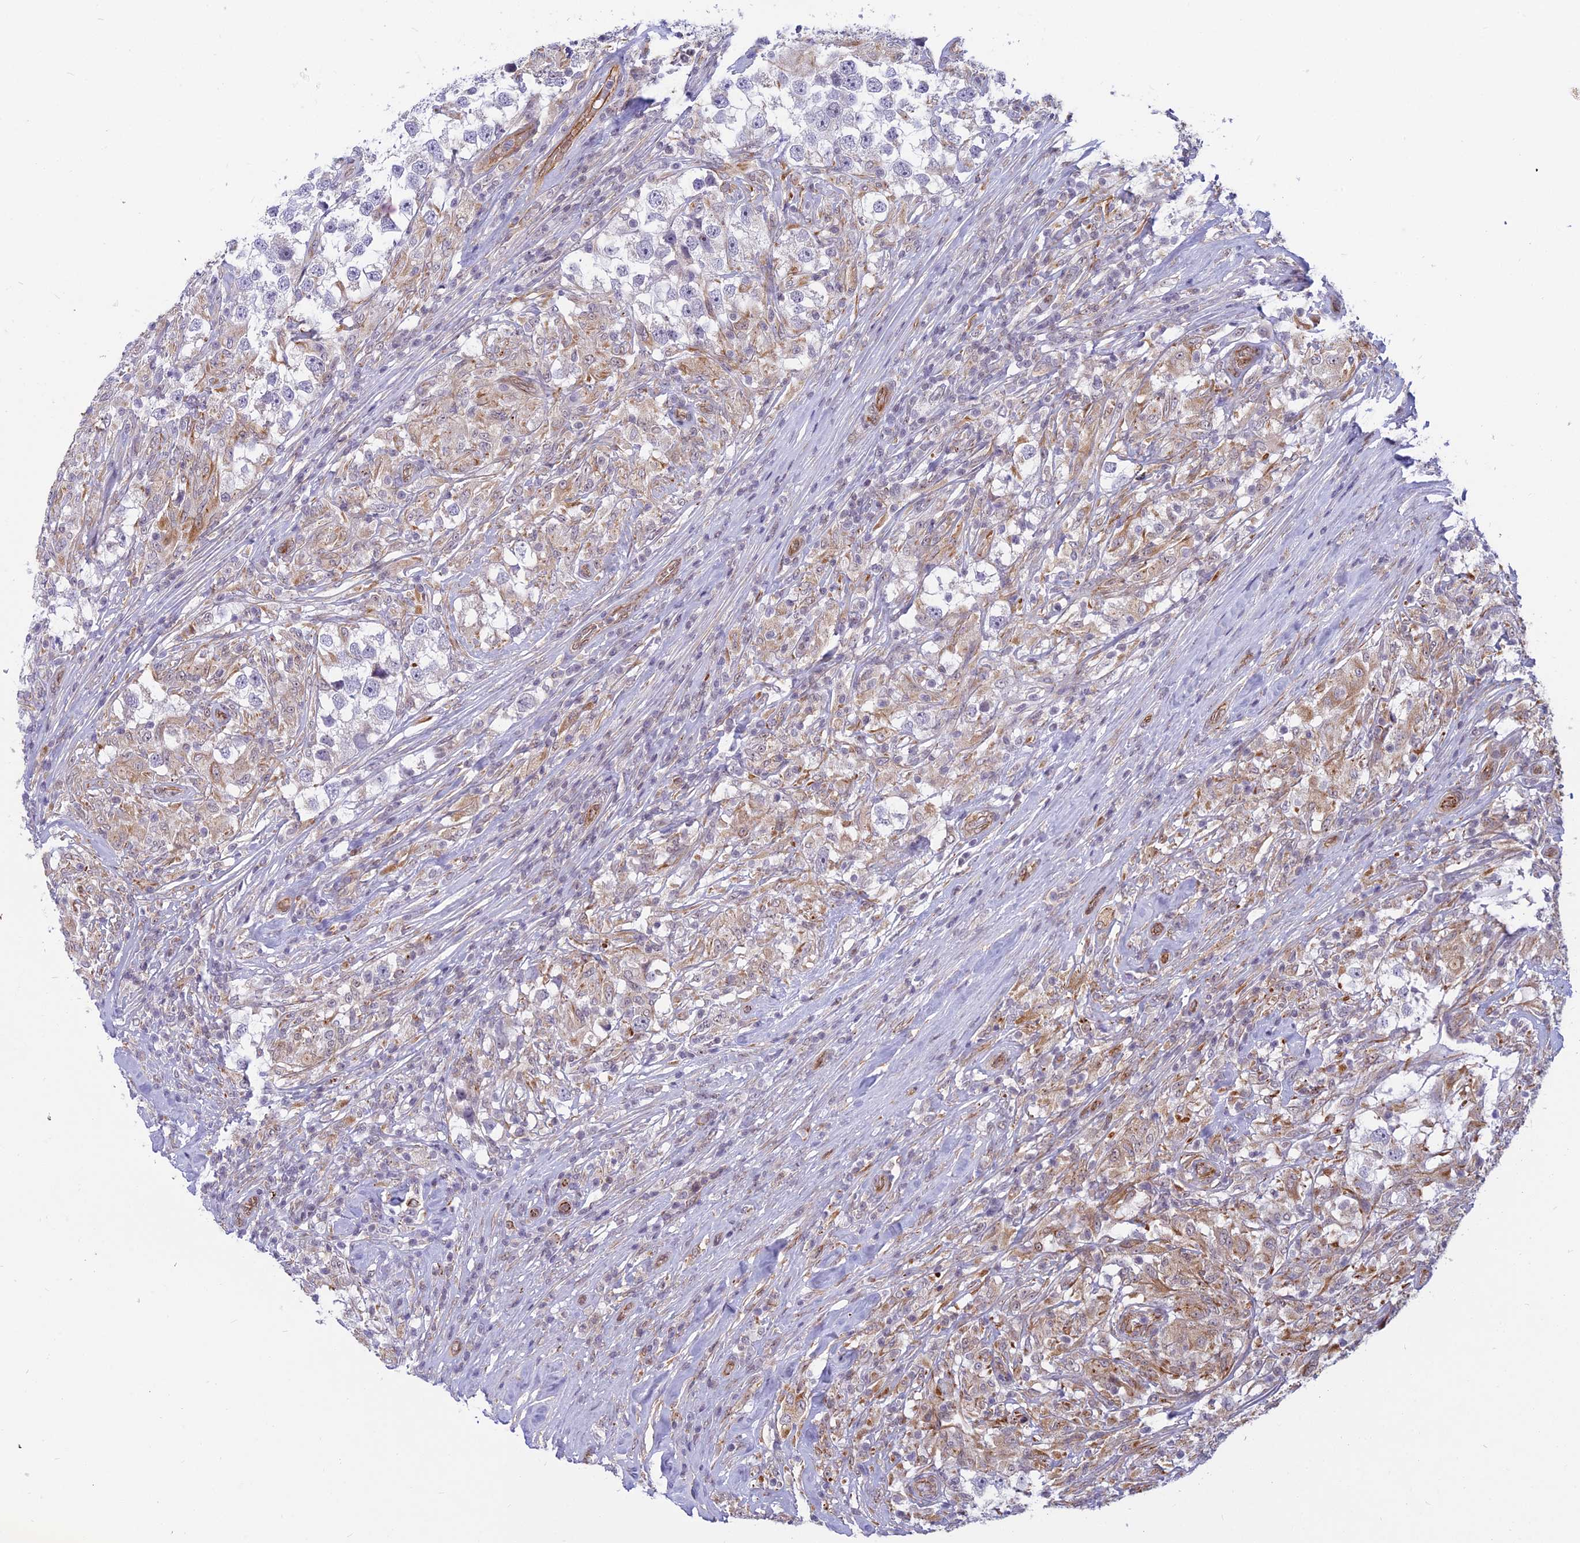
{"staining": {"intensity": "negative", "quantity": "none", "location": "none"}, "tissue": "testis cancer", "cell_type": "Tumor cells", "image_type": "cancer", "snomed": [{"axis": "morphology", "description": "Seminoma, NOS"}, {"axis": "topography", "description": "Testis"}], "caption": "Histopathology image shows no protein expression in tumor cells of testis cancer tissue.", "gene": "SAPCD2", "patient": {"sex": "male", "age": 46}}